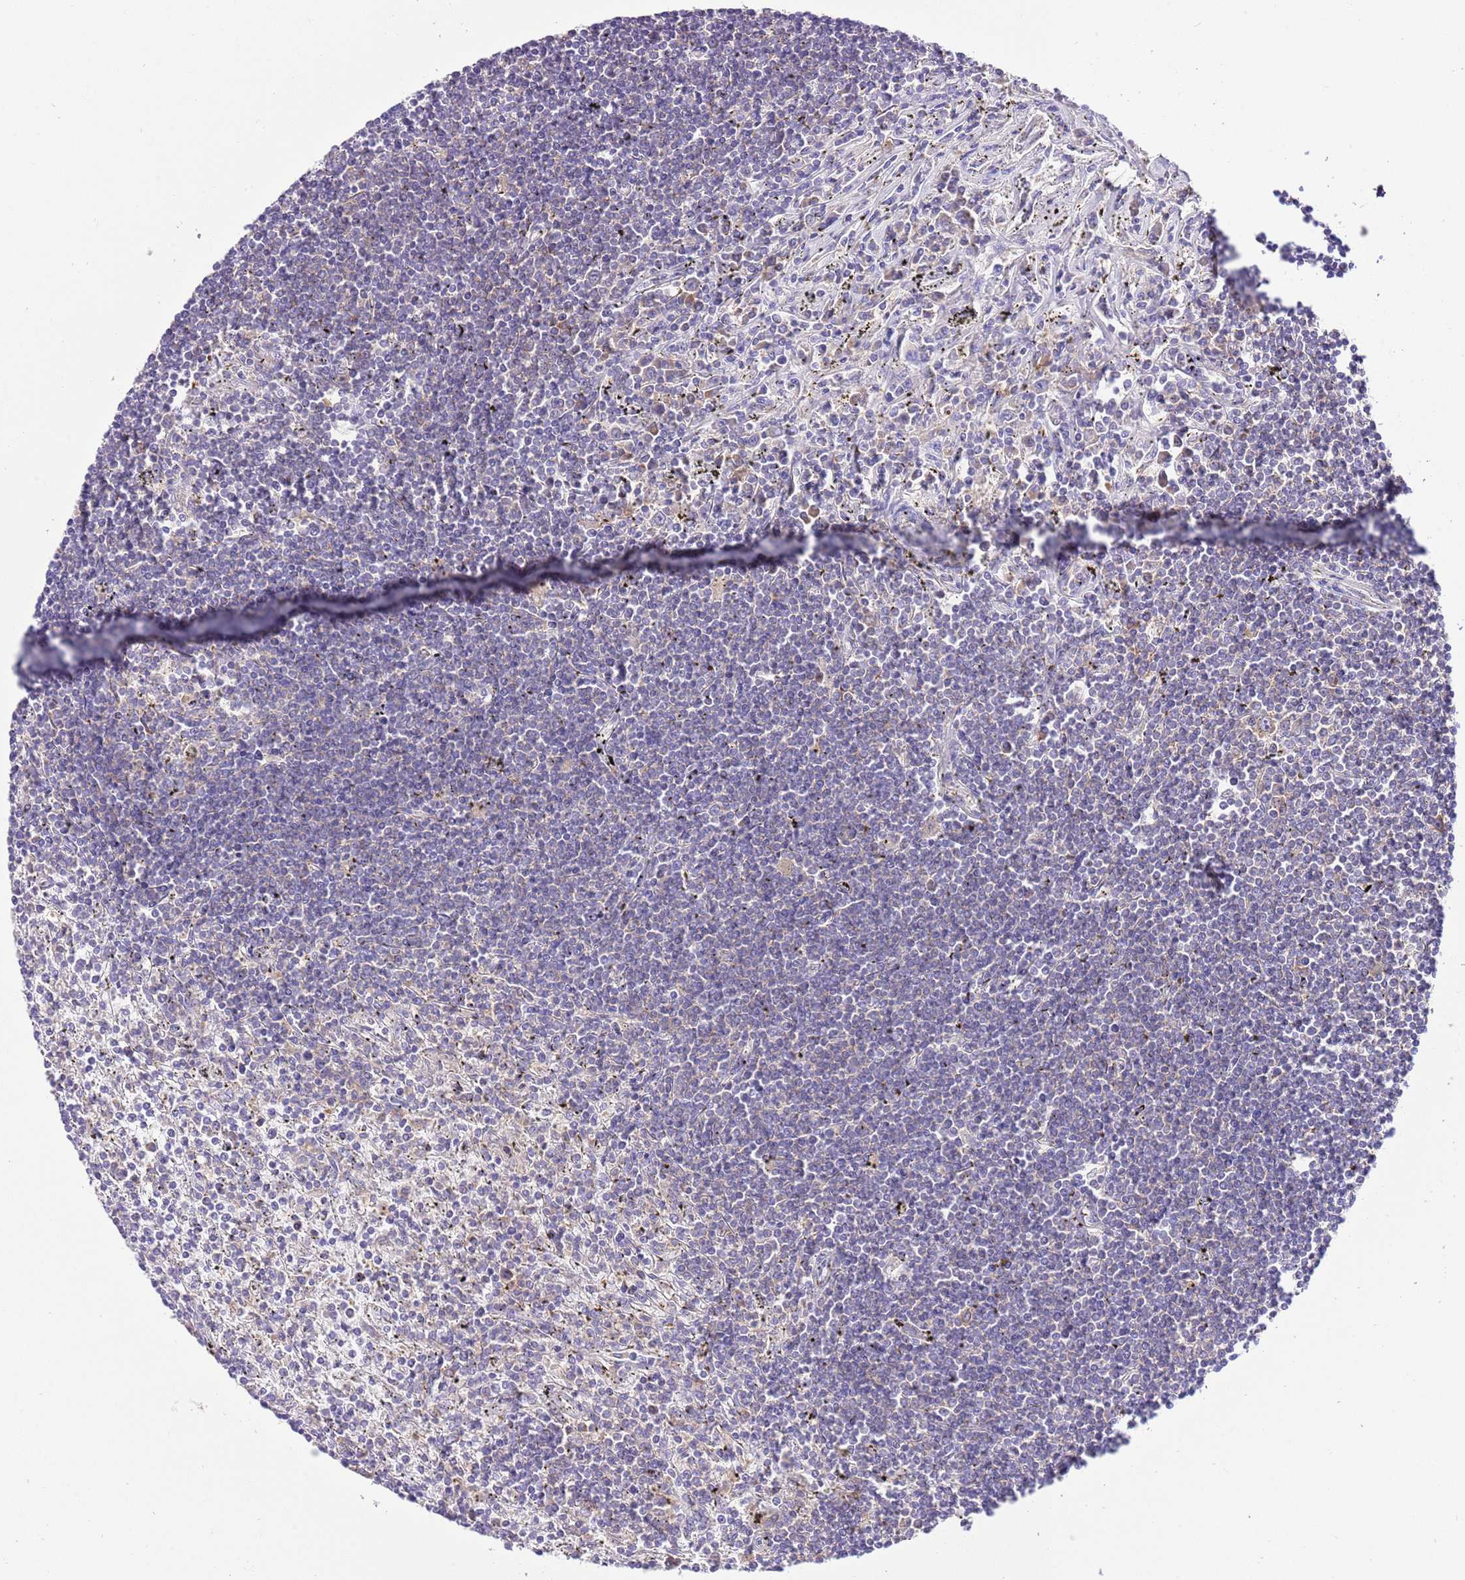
{"staining": {"intensity": "negative", "quantity": "none", "location": "none"}, "tissue": "lymphoma", "cell_type": "Tumor cells", "image_type": "cancer", "snomed": [{"axis": "morphology", "description": "Malignant lymphoma, non-Hodgkin's type, Low grade"}, {"axis": "topography", "description": "Spleen"}], "caption": "DAB (3,3'-diaminobenzidine) immunohistochemical staining of lymphoma reveals no significant staining in tumor cells. (Immunohistochemistry, brightfield microscopy, high magnification).", "gene": "RPS10", "patient": {"sex": "male", "age": 76}}